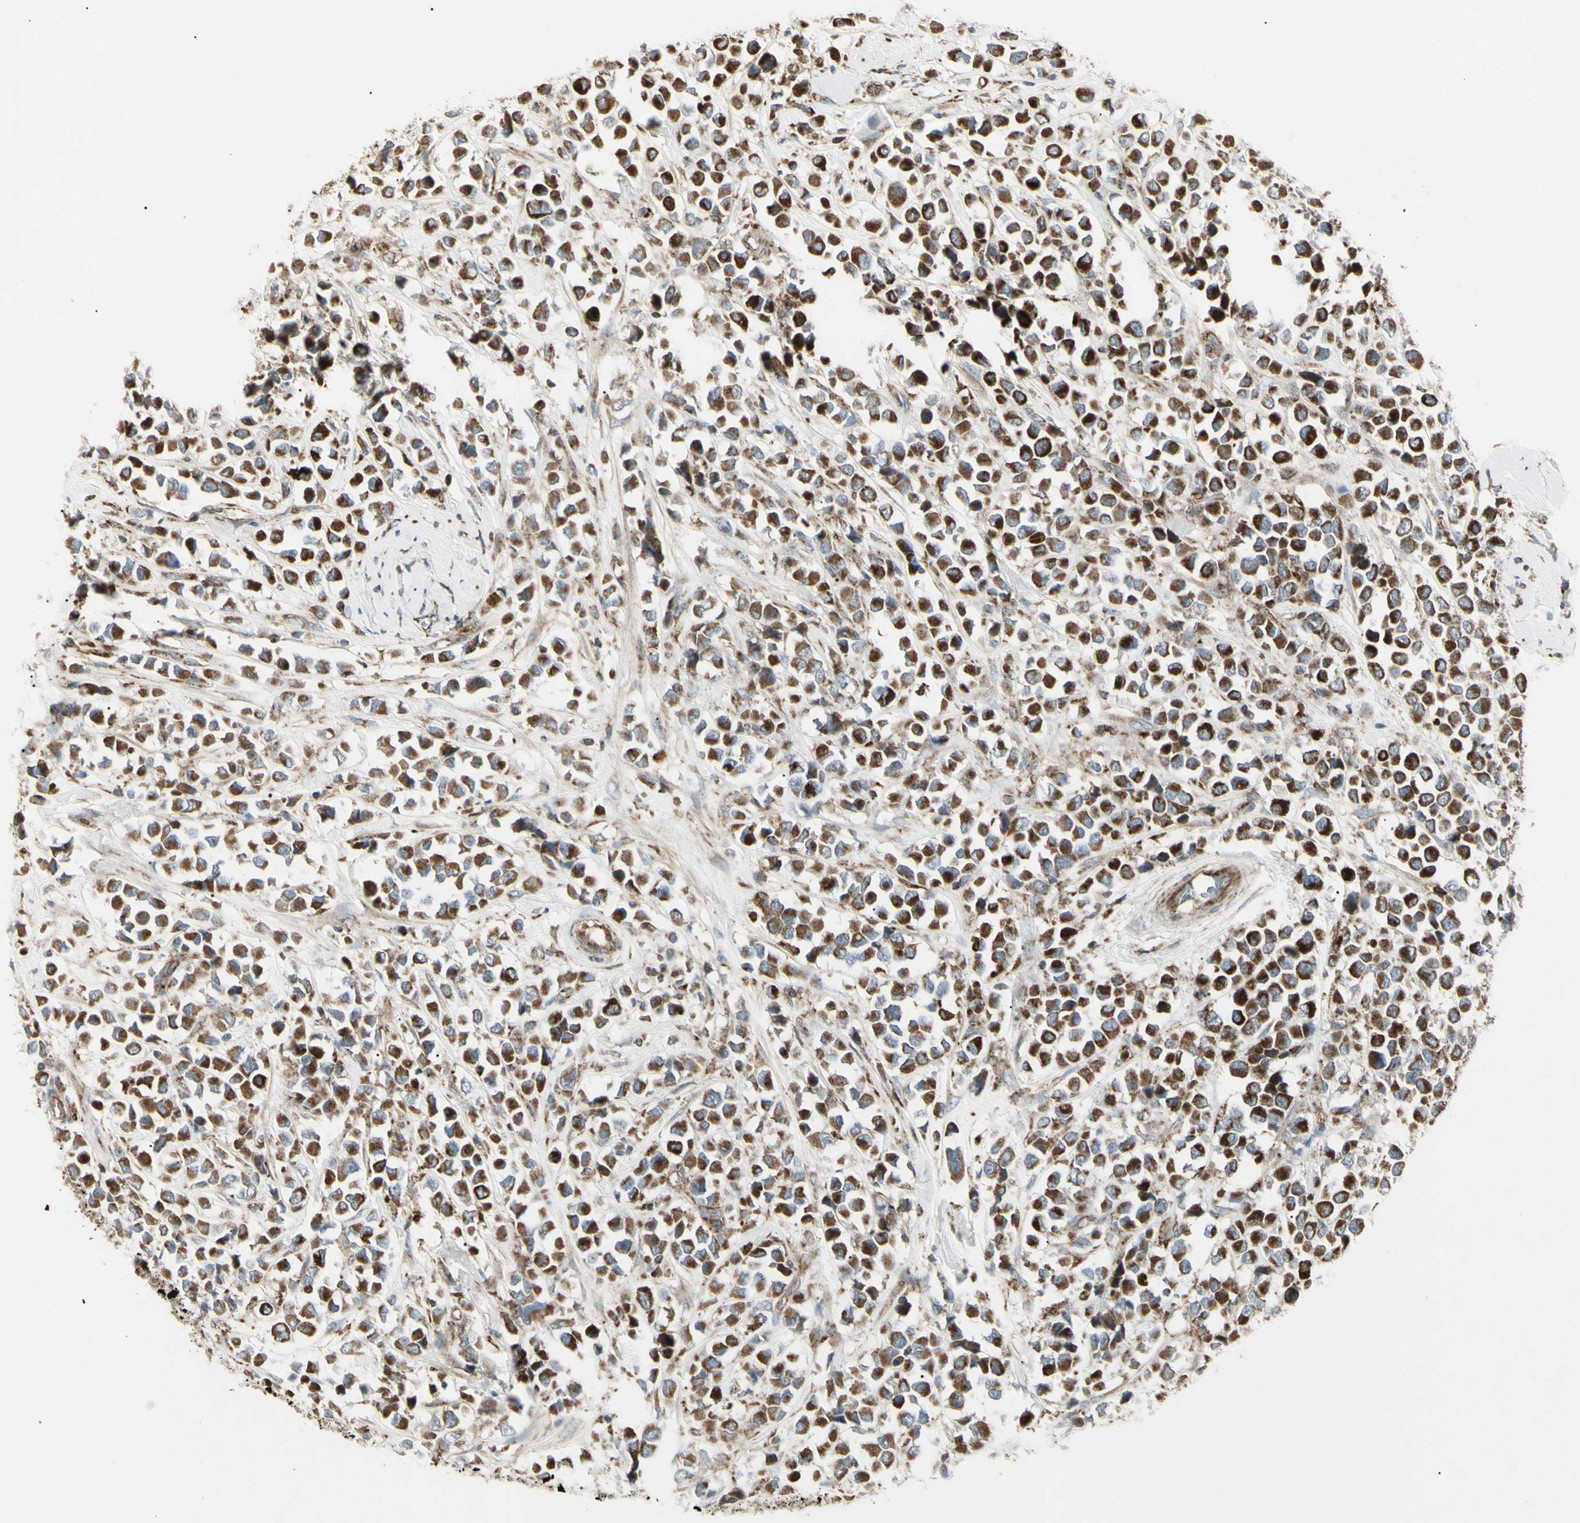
{"staining": {"intensity": "strong", "quantity": ">75%", "location": "cytoplasmic/membranous"}, "tissue": "breast cancer", "cell_type": "Tumor cells", "image_type": "cancer", "snomed": [{"axis": "morphology", "description": "Duct carcinoma"}, {"axis": "topography", "description": "Breast"}], "caption": "Immunohistochemistry (IHC) micrograph of neoplastic tissue: infiltrating ductal carcinoma (breast) stained using immunohistochemistry displays high levels of strong protein expression localized specifically in the cytoplasmic/membranous of tumor cells, appearing as a cytoplasmic/membranous brown color.", "gene": "CYB5R1", "patient": {"sex": "female", "age": 61}}